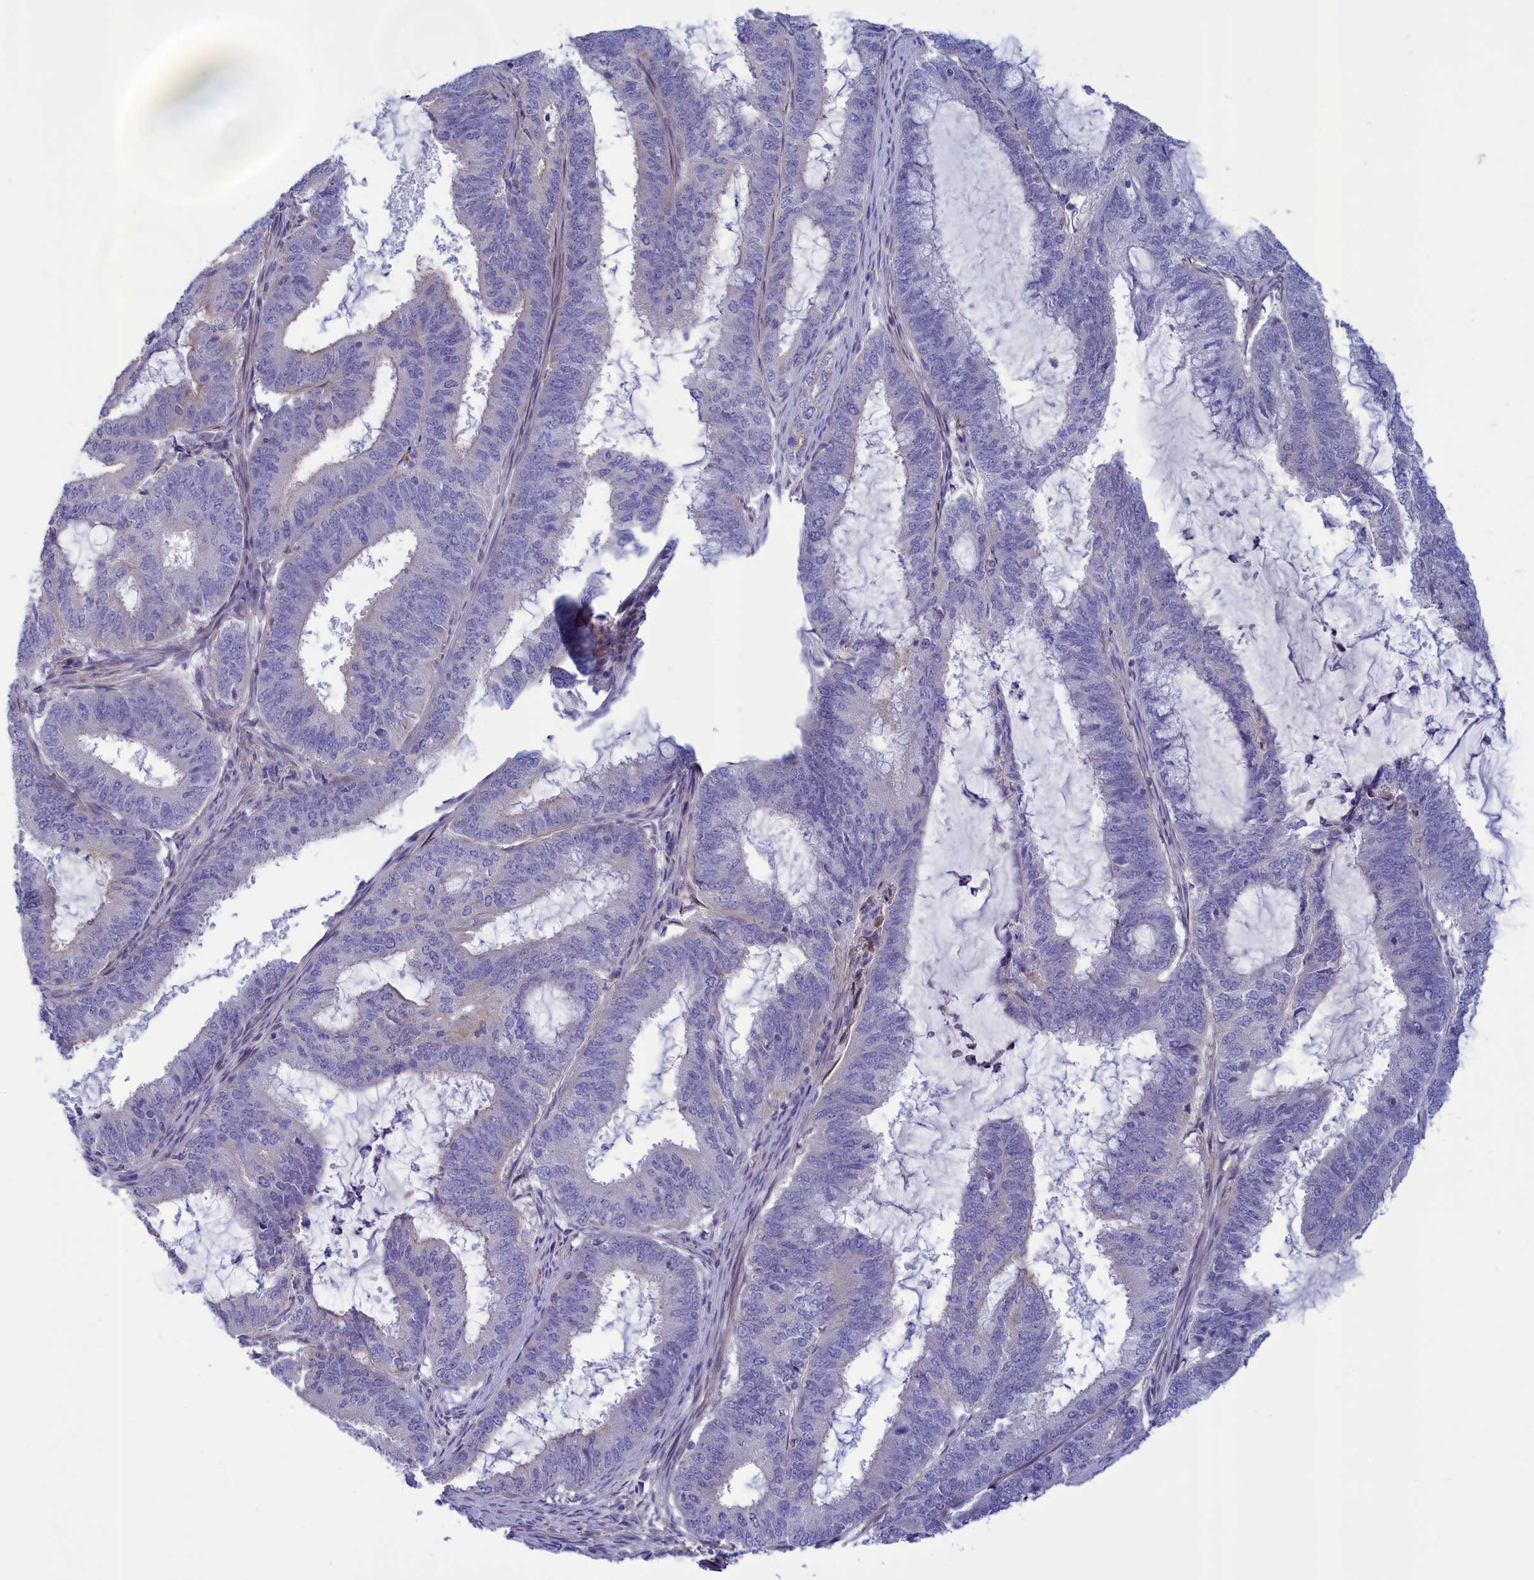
{"staining": {"intensity": "negative", "quantity": "none", "location": "none"}, "tissue": "endometrial cancer", "cell_type": "Tumor cells", "image_type": "cancer", "snomed": [{"axis": "morphology", "description": "Adenocarcinoma, NOS"}, {"axis": "topography", "description": "Endometrium"}], "caption": "DAB immunohistochemical staining of endometrial adenocarcinoma demonstrates no significant staining in tumor cells. Brightfield microscopy of IHC stained with DAB (3,3'-diaminobenzidine) (brown) and hematoxylin (blue), captured at high magnification.", "gene": "CORO2A", "patient": {"sex": "female", "age": 51}}